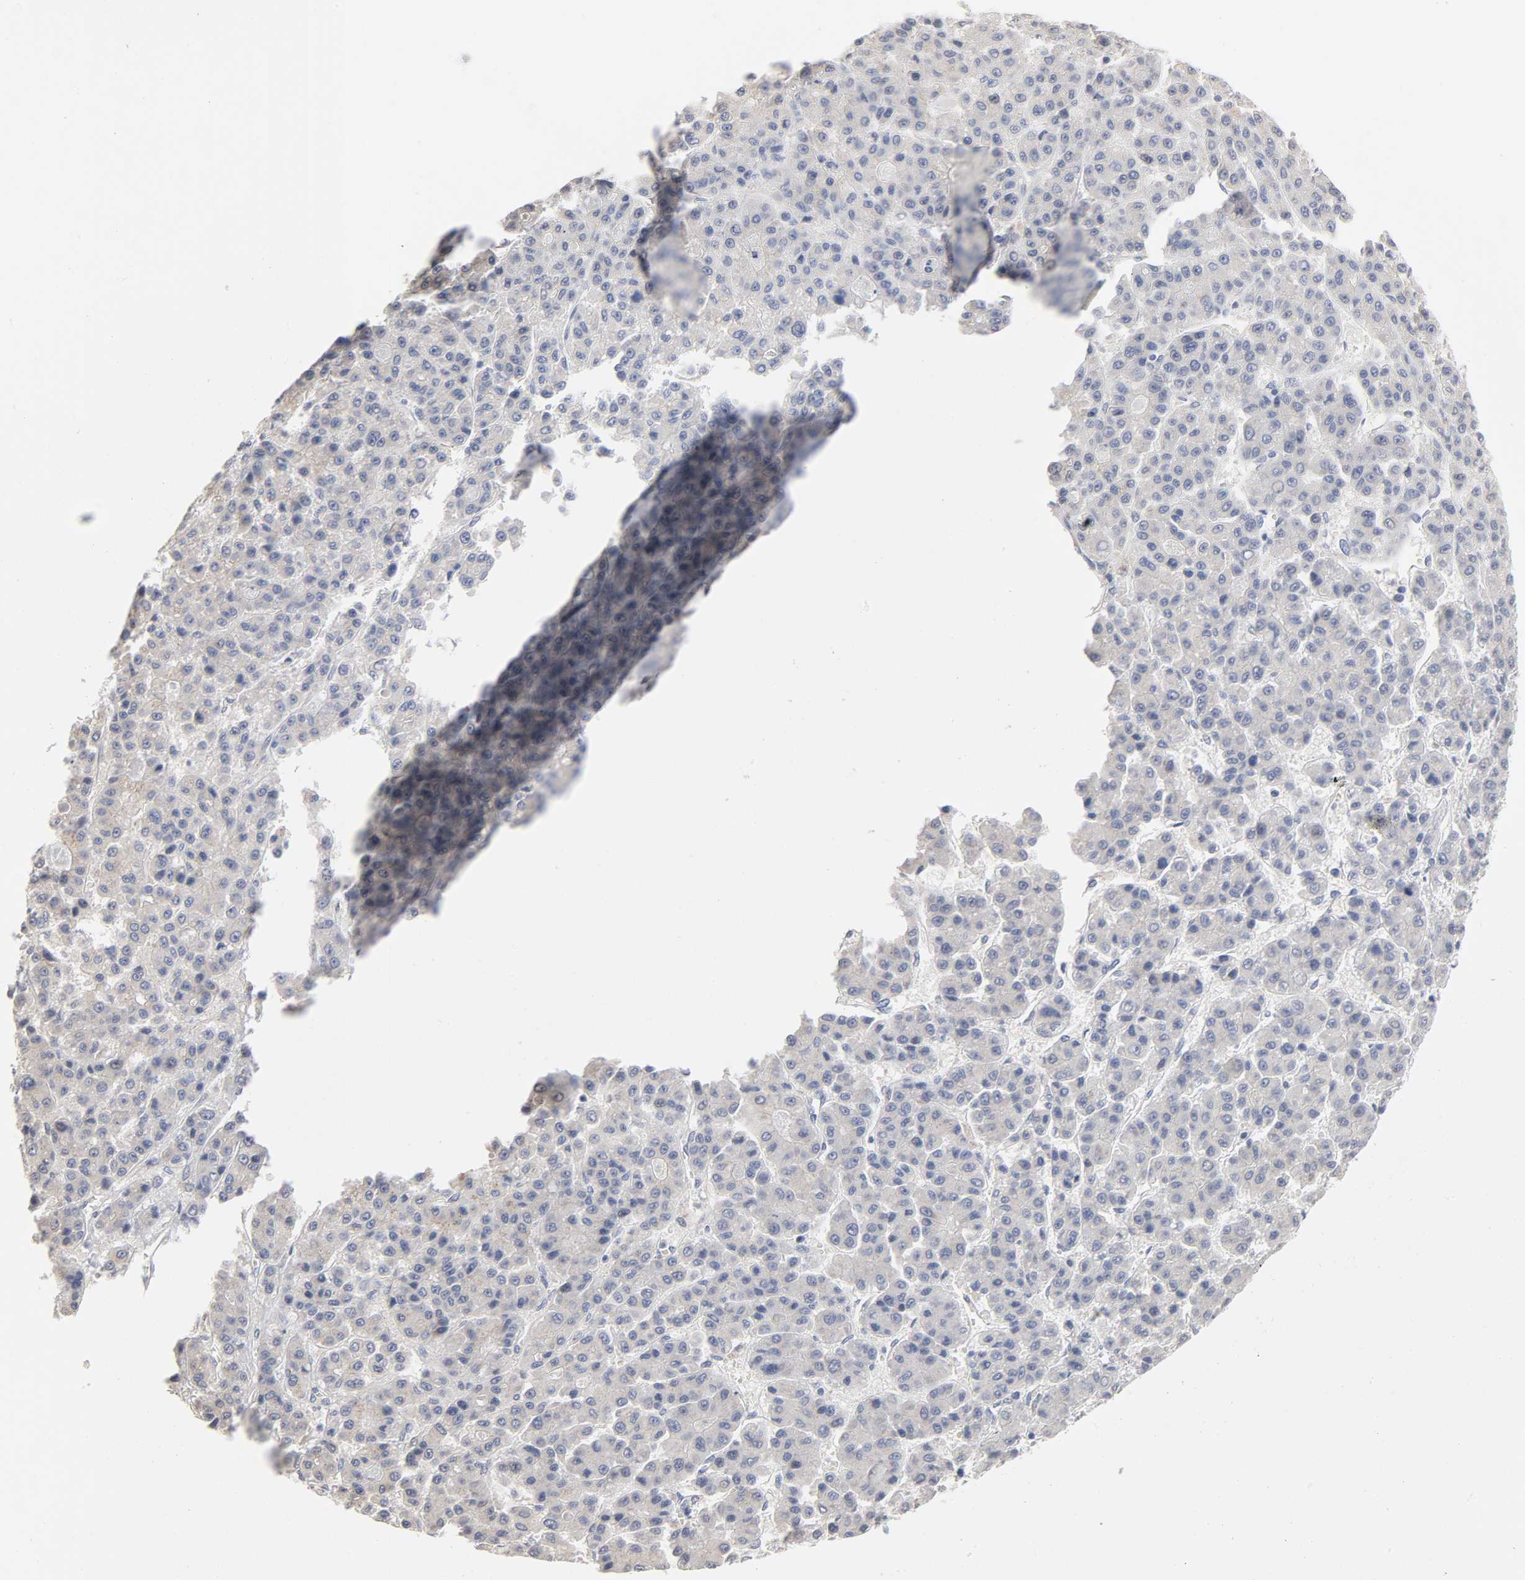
{"staining": {"intensity": "negative", "quantity": "none", "location": "none"}, "tissue": "liver cancer", "cell_type": "Tumor cells", "image_type": "cancer", "snomed": [{"axis": "morphology", "description": "Carcinoma, Hepatocellular, NOS"}, {"axis": "topography", "description": "Liver"}], "caption": "Immunohistochemistry (IHC) histopathology image of neoplastic tissue: human hepatocellular carcinoma (liver) stained with DAB exhibits no significant protein positivity in tumor cells.", "gene": "AK7", "patient": {"sex": "male", "age": 70}}